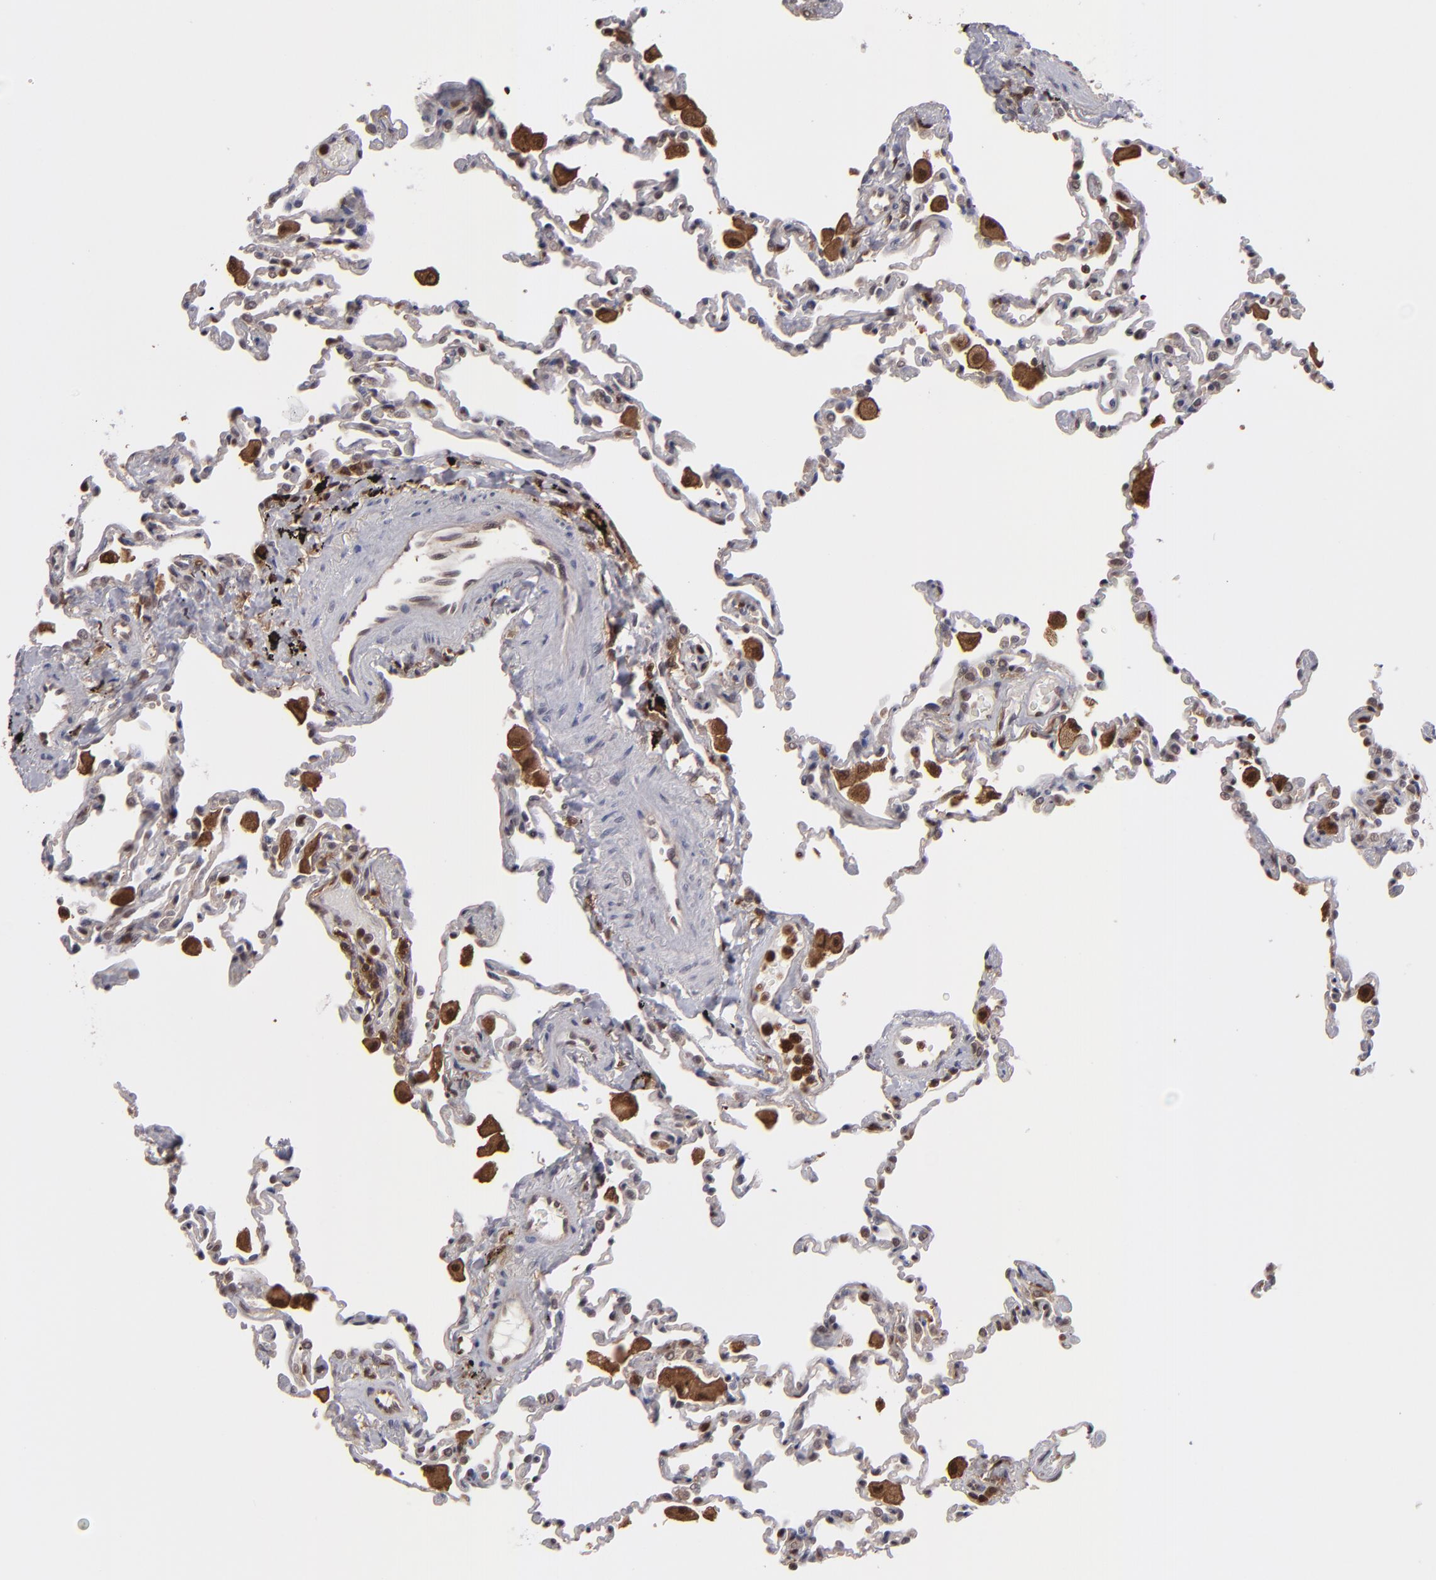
{"staining": {"intensity": "weak", "quantity": "25%-75%", "location": "nuclear"}, "tissue": "lung", "cell_type": "Alveolar cells", "image_type": "normal", "snomed": [{"axis": "morphology", "description": "Normal tissue, NOS"}, {"axis": "topography", "description": "Lung"}], "caption": "High-magnification brightfield microscopy of benign lung stained with DAB (3,3'-diaminobenzidine) (brown) and counterstained with hematoxylin (blue). alveolar cells exhibit weak nuclear expression is seen in approximately25%-75% of cells.", "gene": "GRB2", "patient": {"sex": "male", "age": 59}}